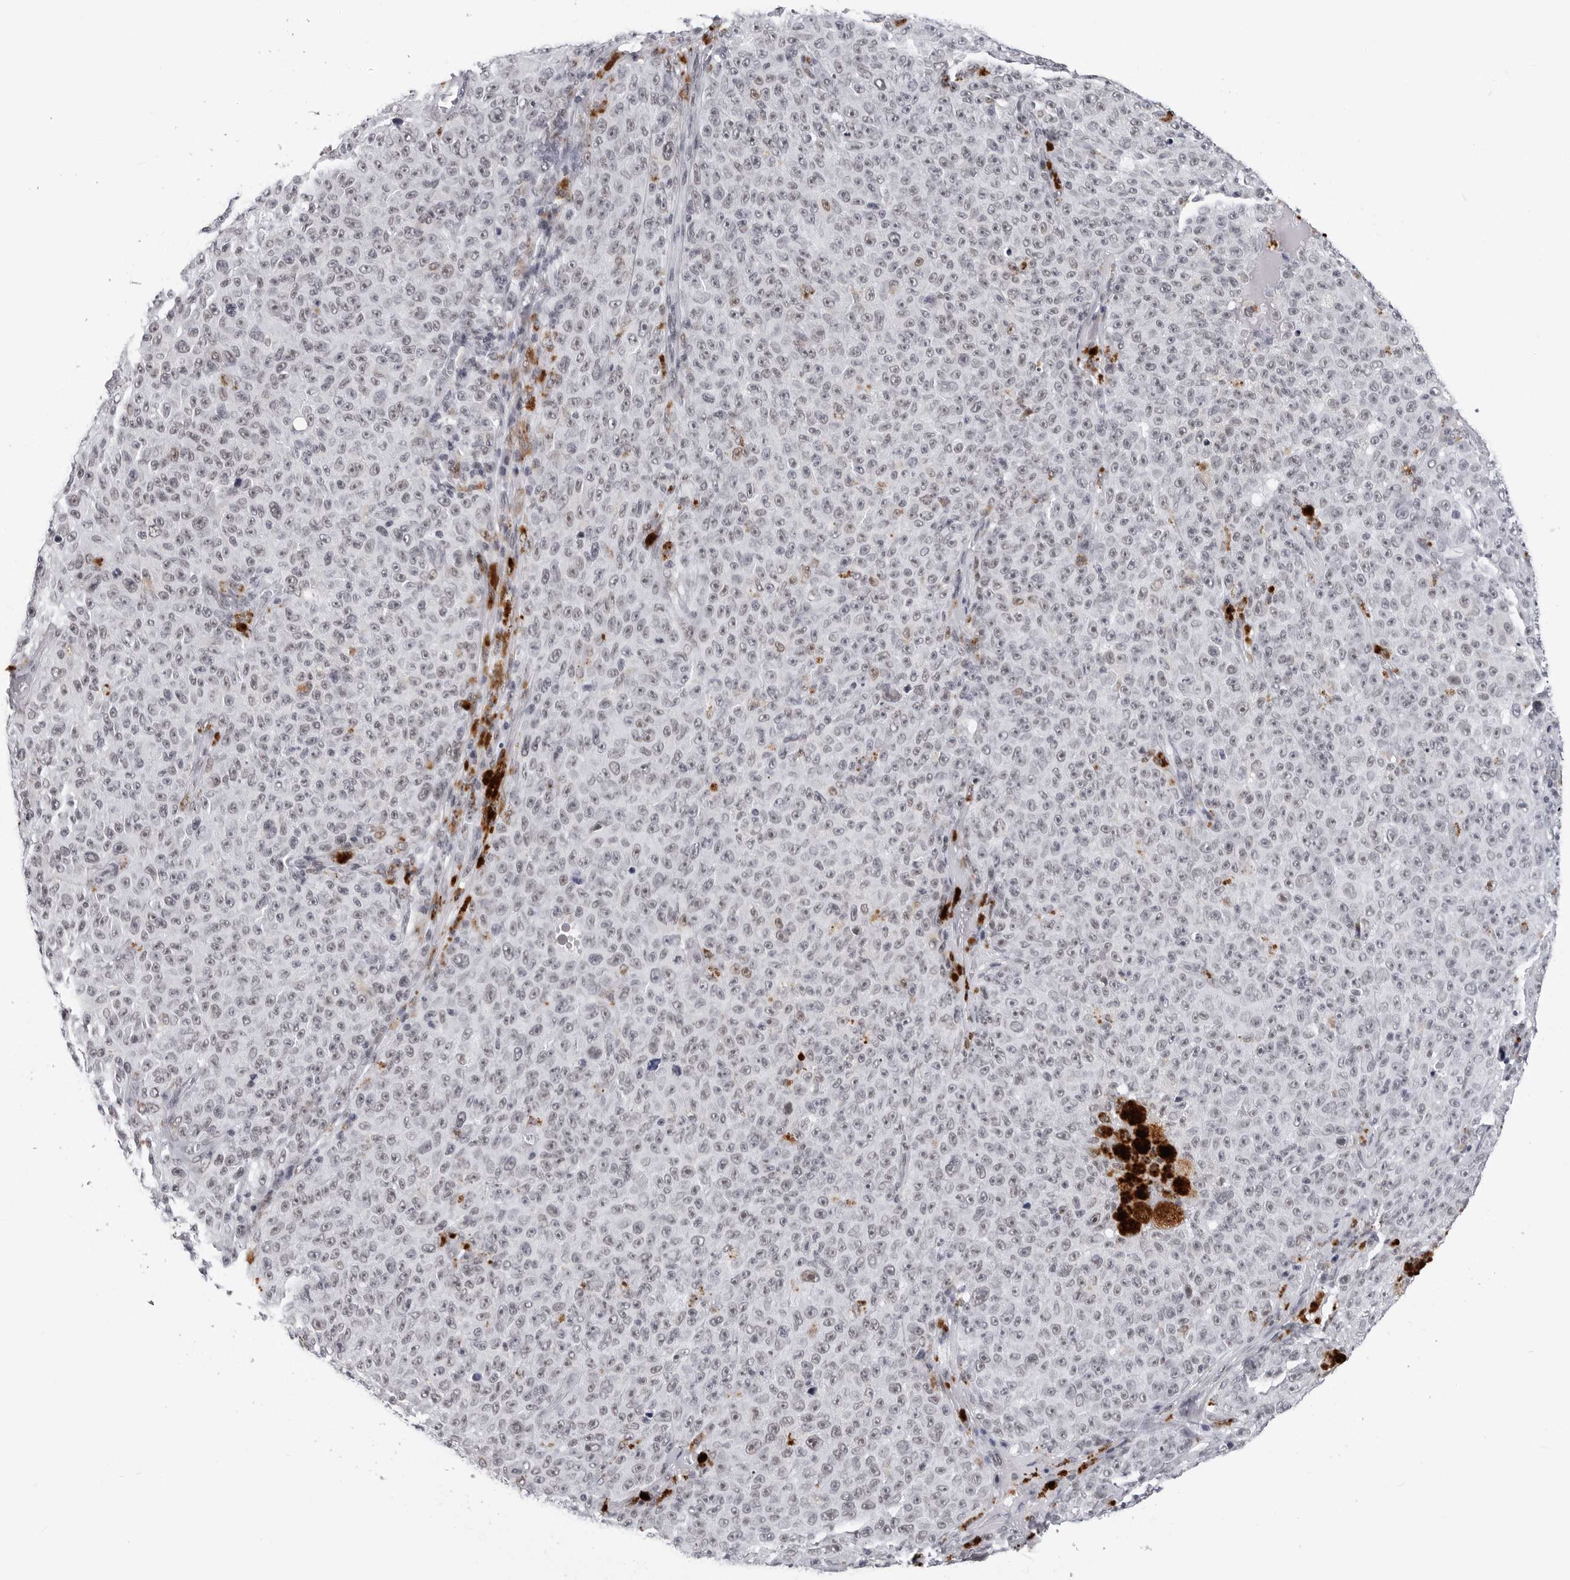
{"staining": {"intensity": "weak", "quantity": "<25%", "location": "nuclear"}, "tissue": "melanoma", "cell_type": "Tumor cells", "image_type": "cancer", "snomed": [{"axis": "morphology", "description": "Malignant melanoma, NOS"}, {"axis": "topography", "description": "Skin"}], "caption": "The photomicrograph displays no staining of tumor cells in malignant melanoma.", "gene": "SF3B4", "patient": {"sex": "female", "age": 82}}